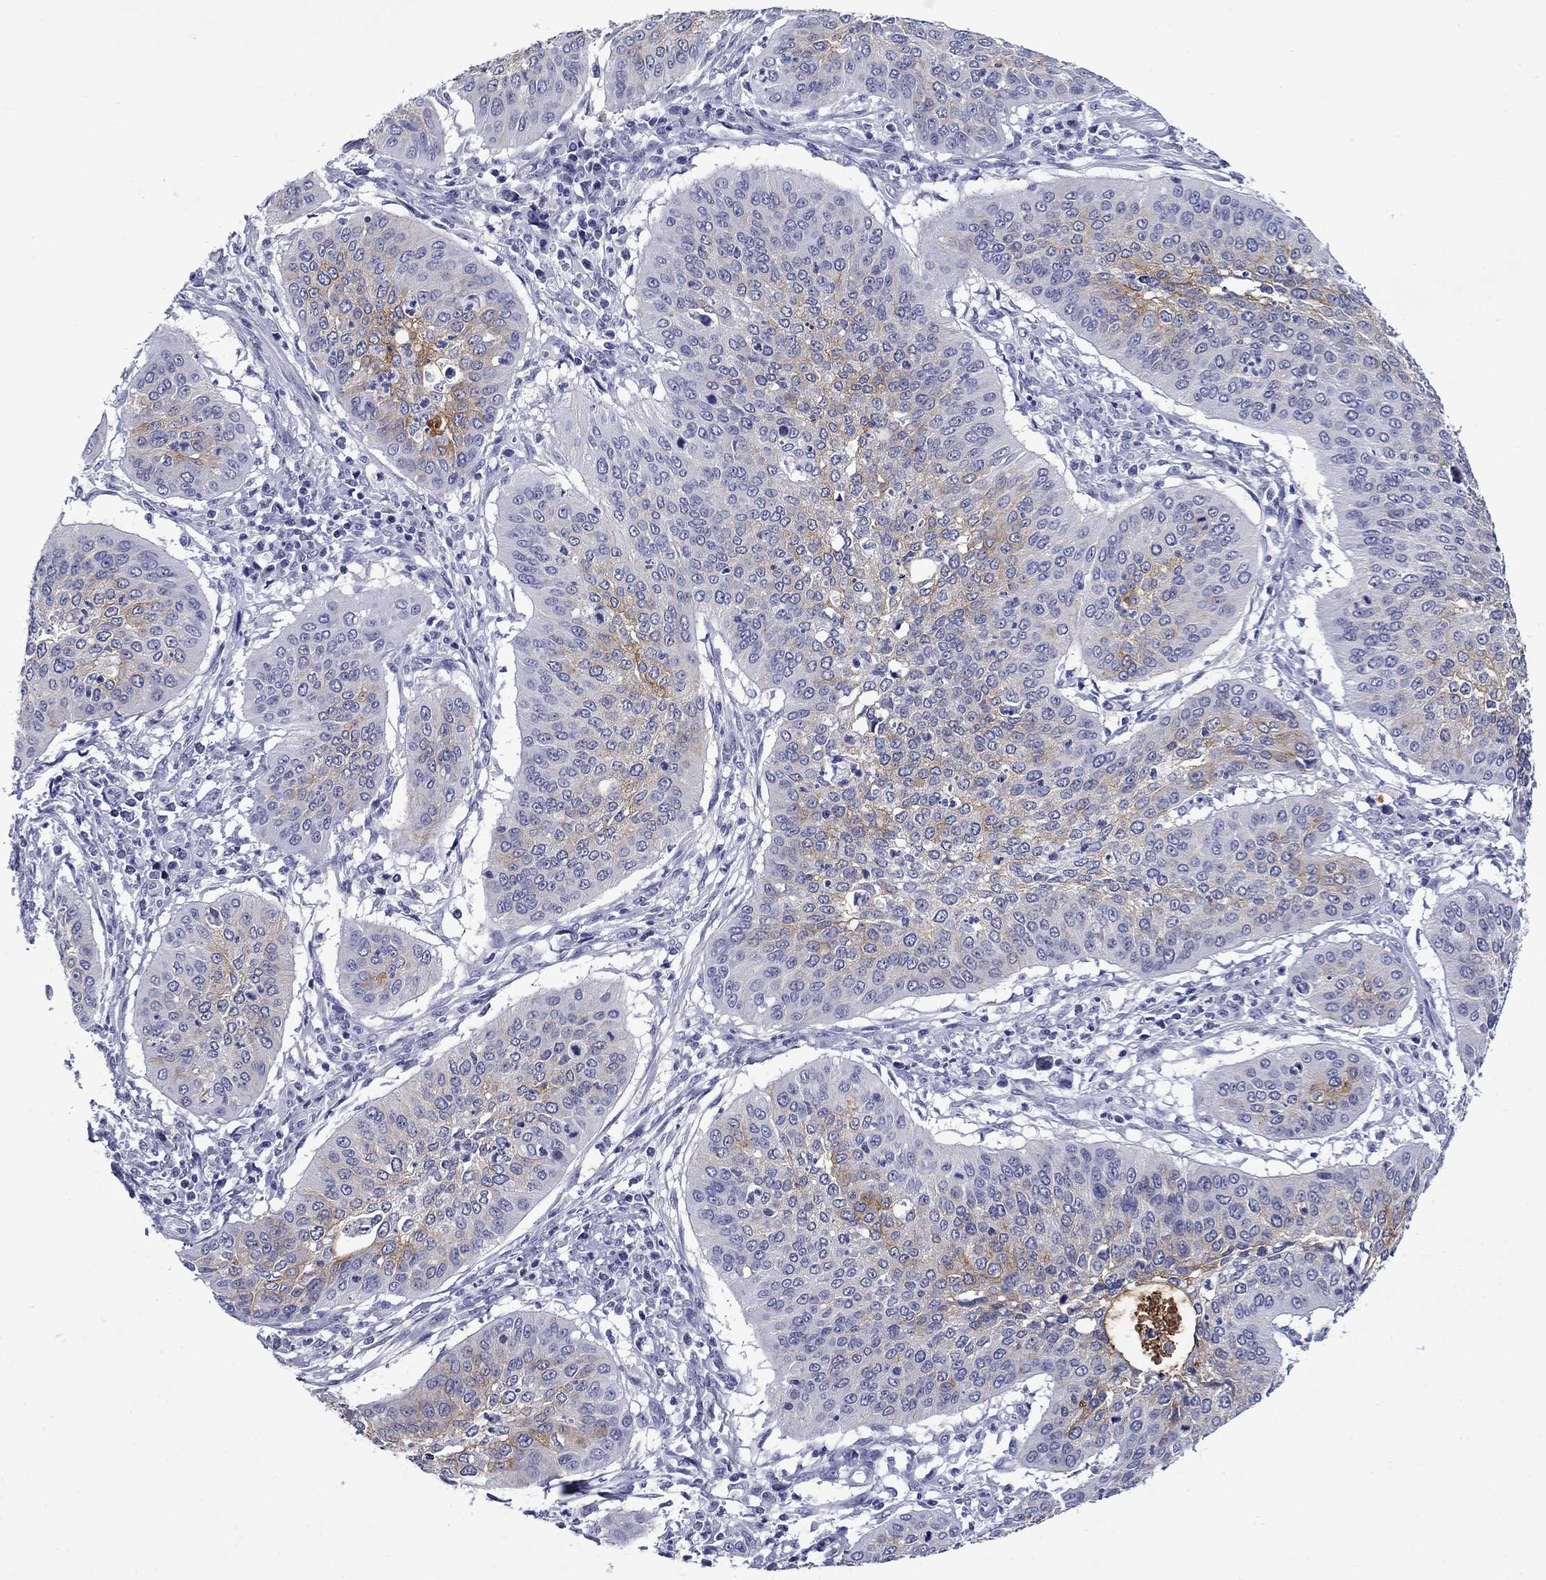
{"staining": {"intensity": "moderate", "quantity": "<25%", "location": "cytoplasmic/membranous"}, "tissue": "cervical cancer", "cell_type": "Tumor cells", "image_type": "cancer", "snomed": [{"axis": "morphology", "description": "Normal tissue, NOS"}, {"axis": "morphology", "description": "Squamous cell carcinoma, NOS"}, {"axis": "topography", "description": "Cervix"}], "caption": "This is an image of immunohistochemistry (IHC) staining of cervical squamous cell carcinoma, which shows moderate staining in the cytoplasmic/membranous of tumor cells.", "gene": "C4orf19", "patient": {"sex": "female", "age": 39}}